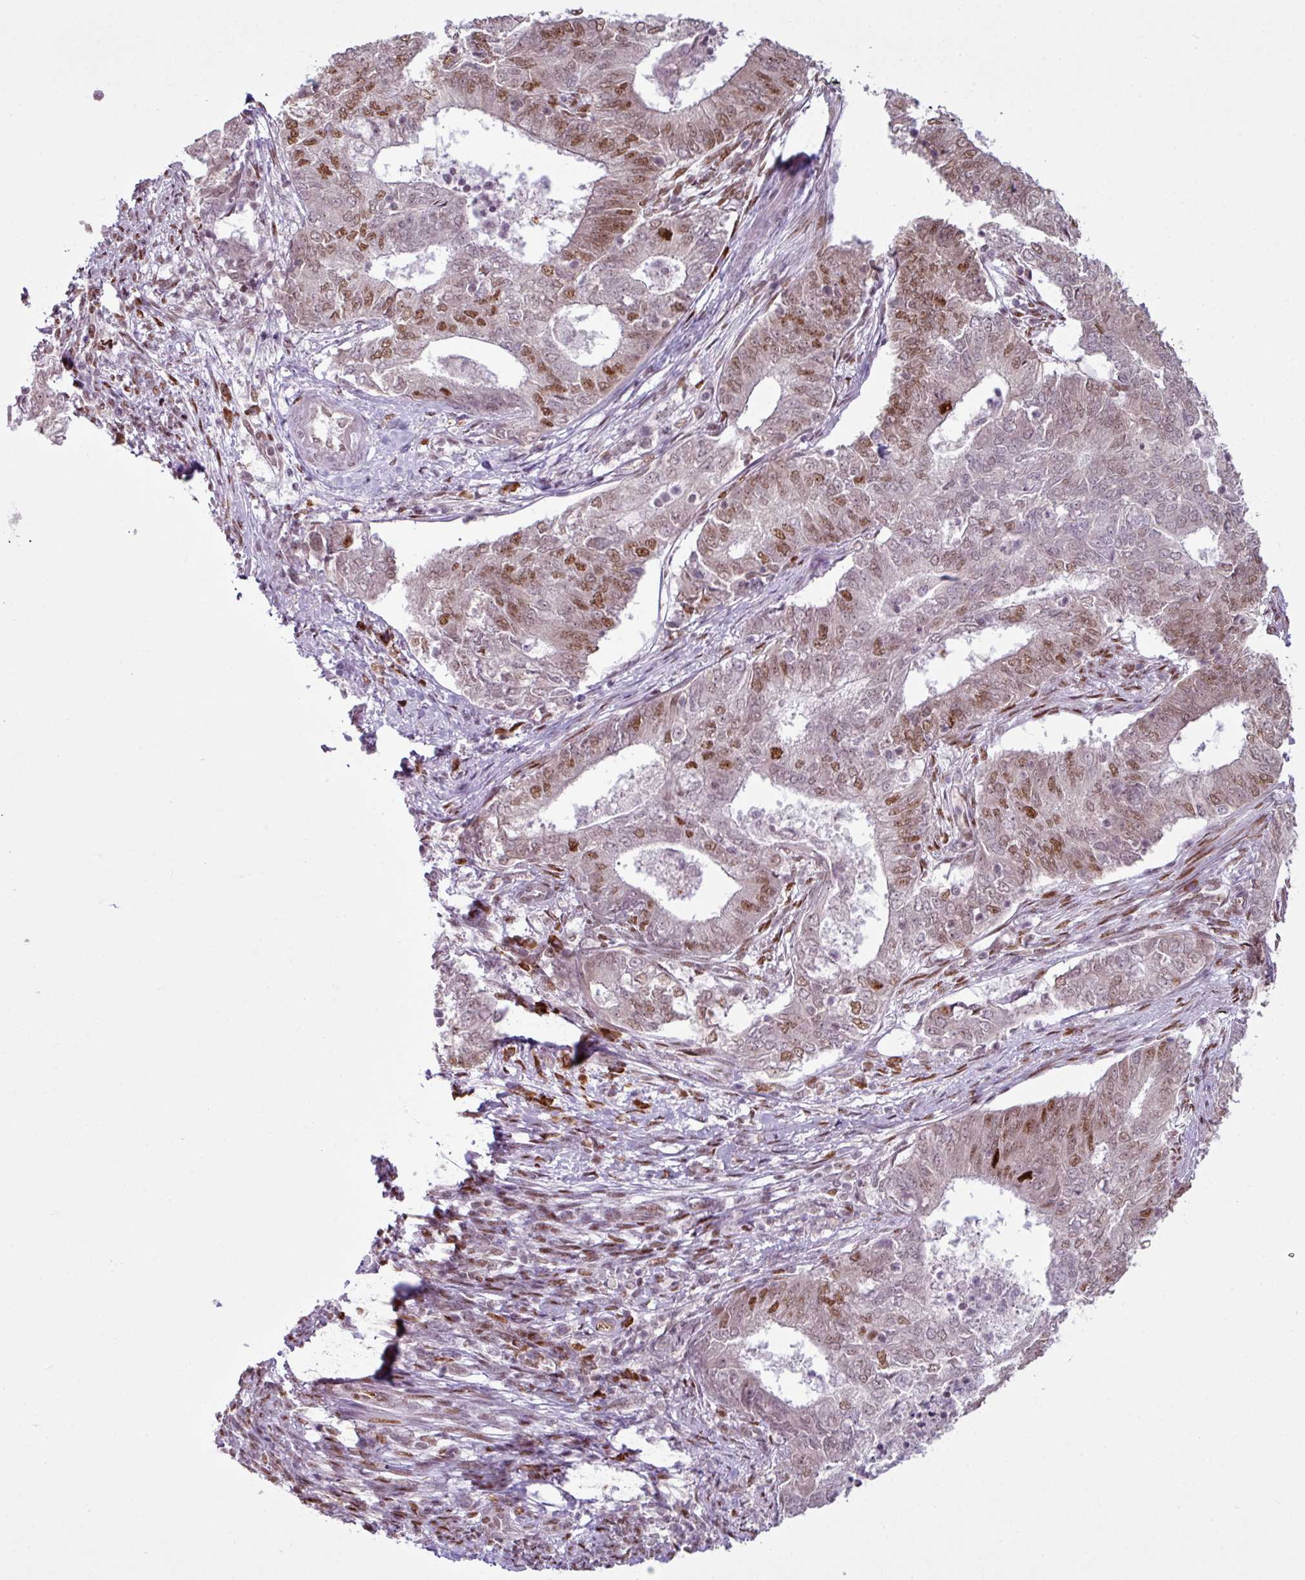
{"staining": {"intensity": "moderate", "quantity": "25%-75%", "location": "nuclear"}, "tissue": "endometrial cancer", "cell_type": "Tumor cells", "image_type": "cancer", "snomed": [{"axis": "morphology", "description": "Adenocarcinoma, NOS"}, {"axis": "topography", "description": "Endometrium"}], "caption": "High-power microscopy captured an immunohistochemistry micrograph of endometrial cancer (adenocarcinoma), revealing moderate nuclear staining in approximately 25%-75% of tumor cells.", "gene": "PRDM5", "patient": {"sex": "female", "age": 62}}